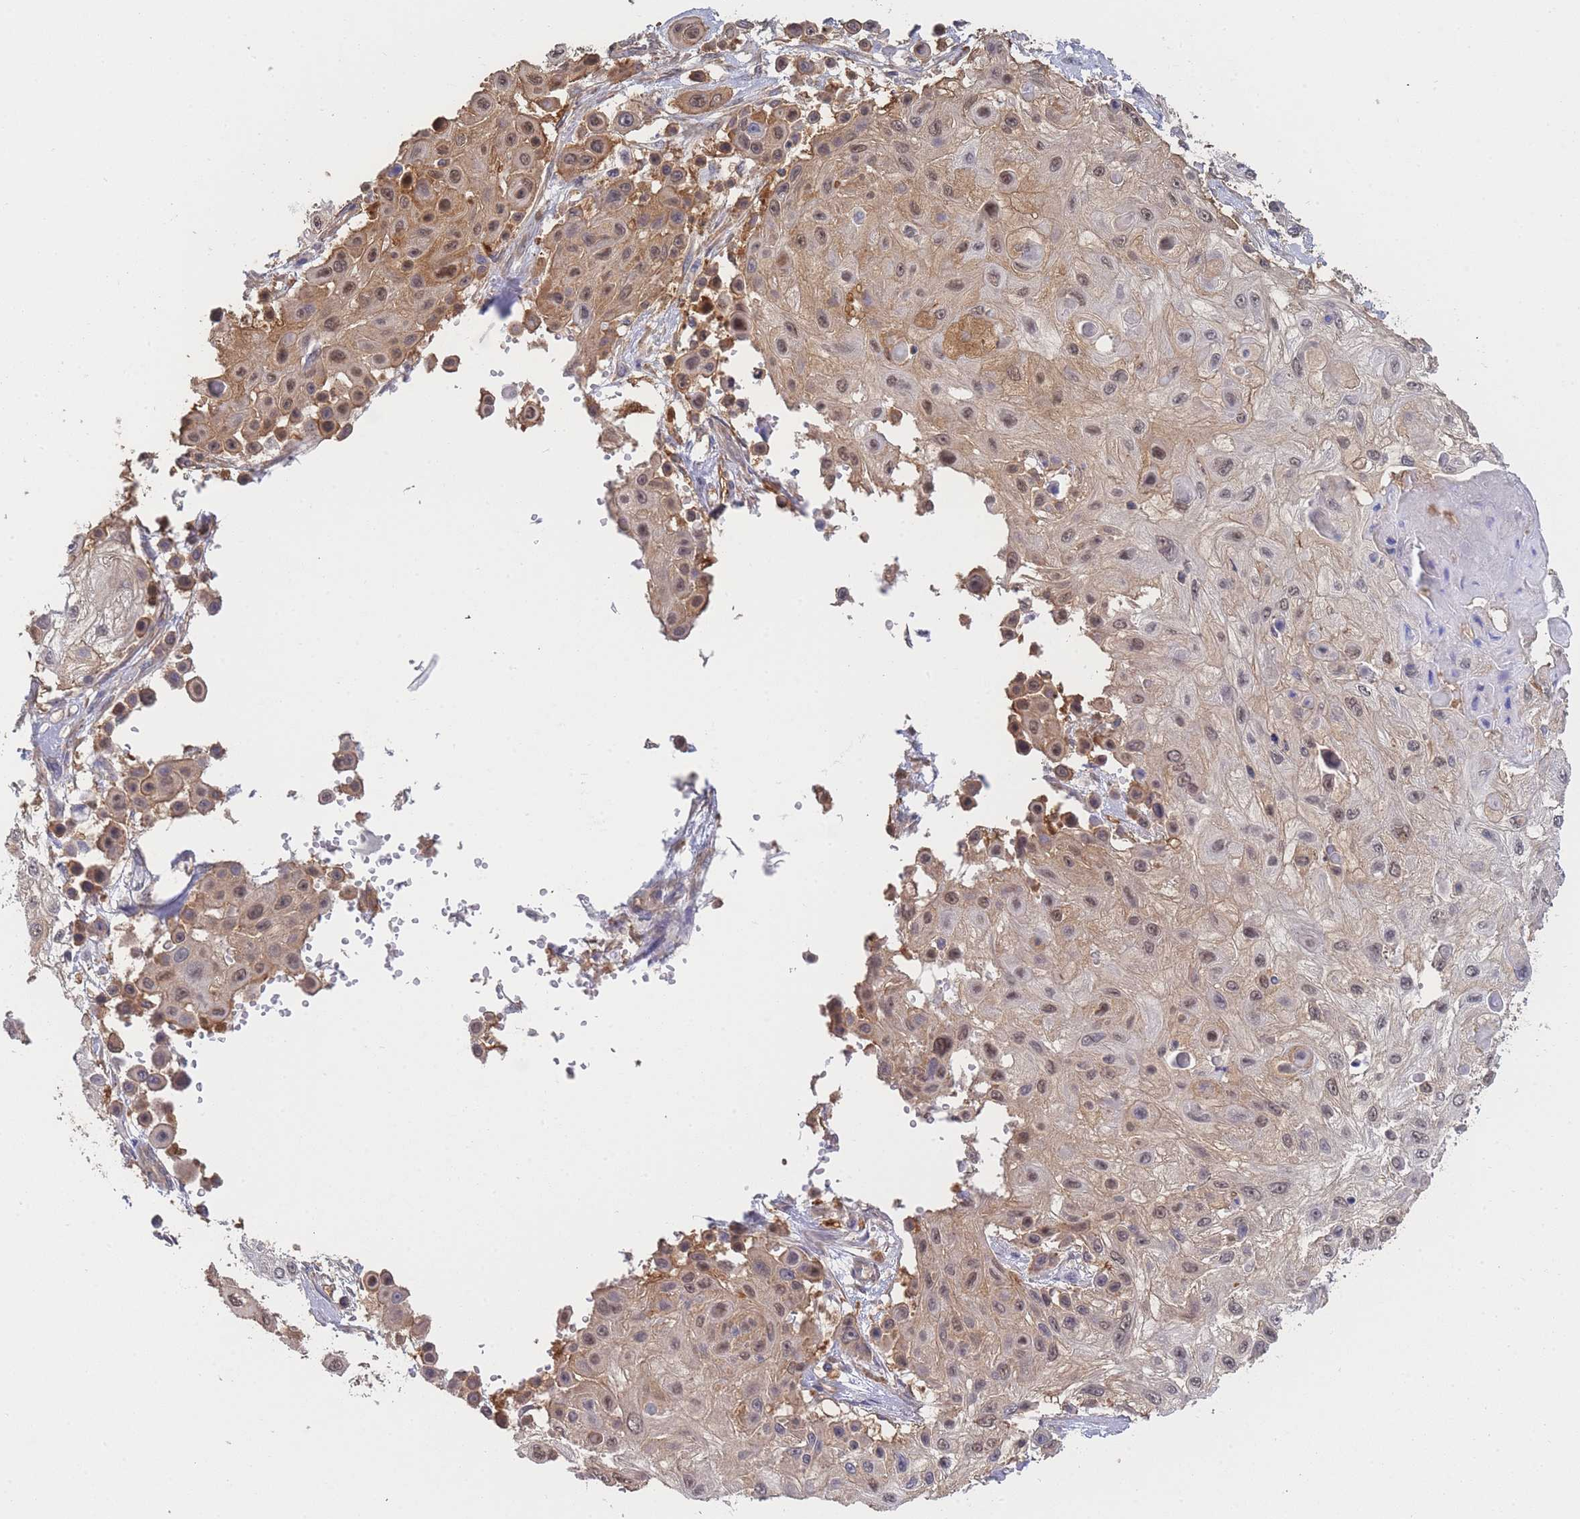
{"staining": {"intensity": "moderate", "quantity": ">75%", "location": "cytoplasmic/membranous"}, "tissue": "skin cancer", "cell_type": "Tumor cells", "image_type": "cancer", "snomed": [{"axis": "morphology", "description": "Squamous cell carcinoma, NOS"}, {"axis": "topography", "description": "Skin"}], "caption": "Squamous cell carcinoma (skin) tissue exhibits moderate cytoplasmic/membranous staining in approximately >75% of tumor cells, visualized by immunohistochemistry.", "gene": "MRPS18B", "patient": {"sex": "male", "age": 67}}